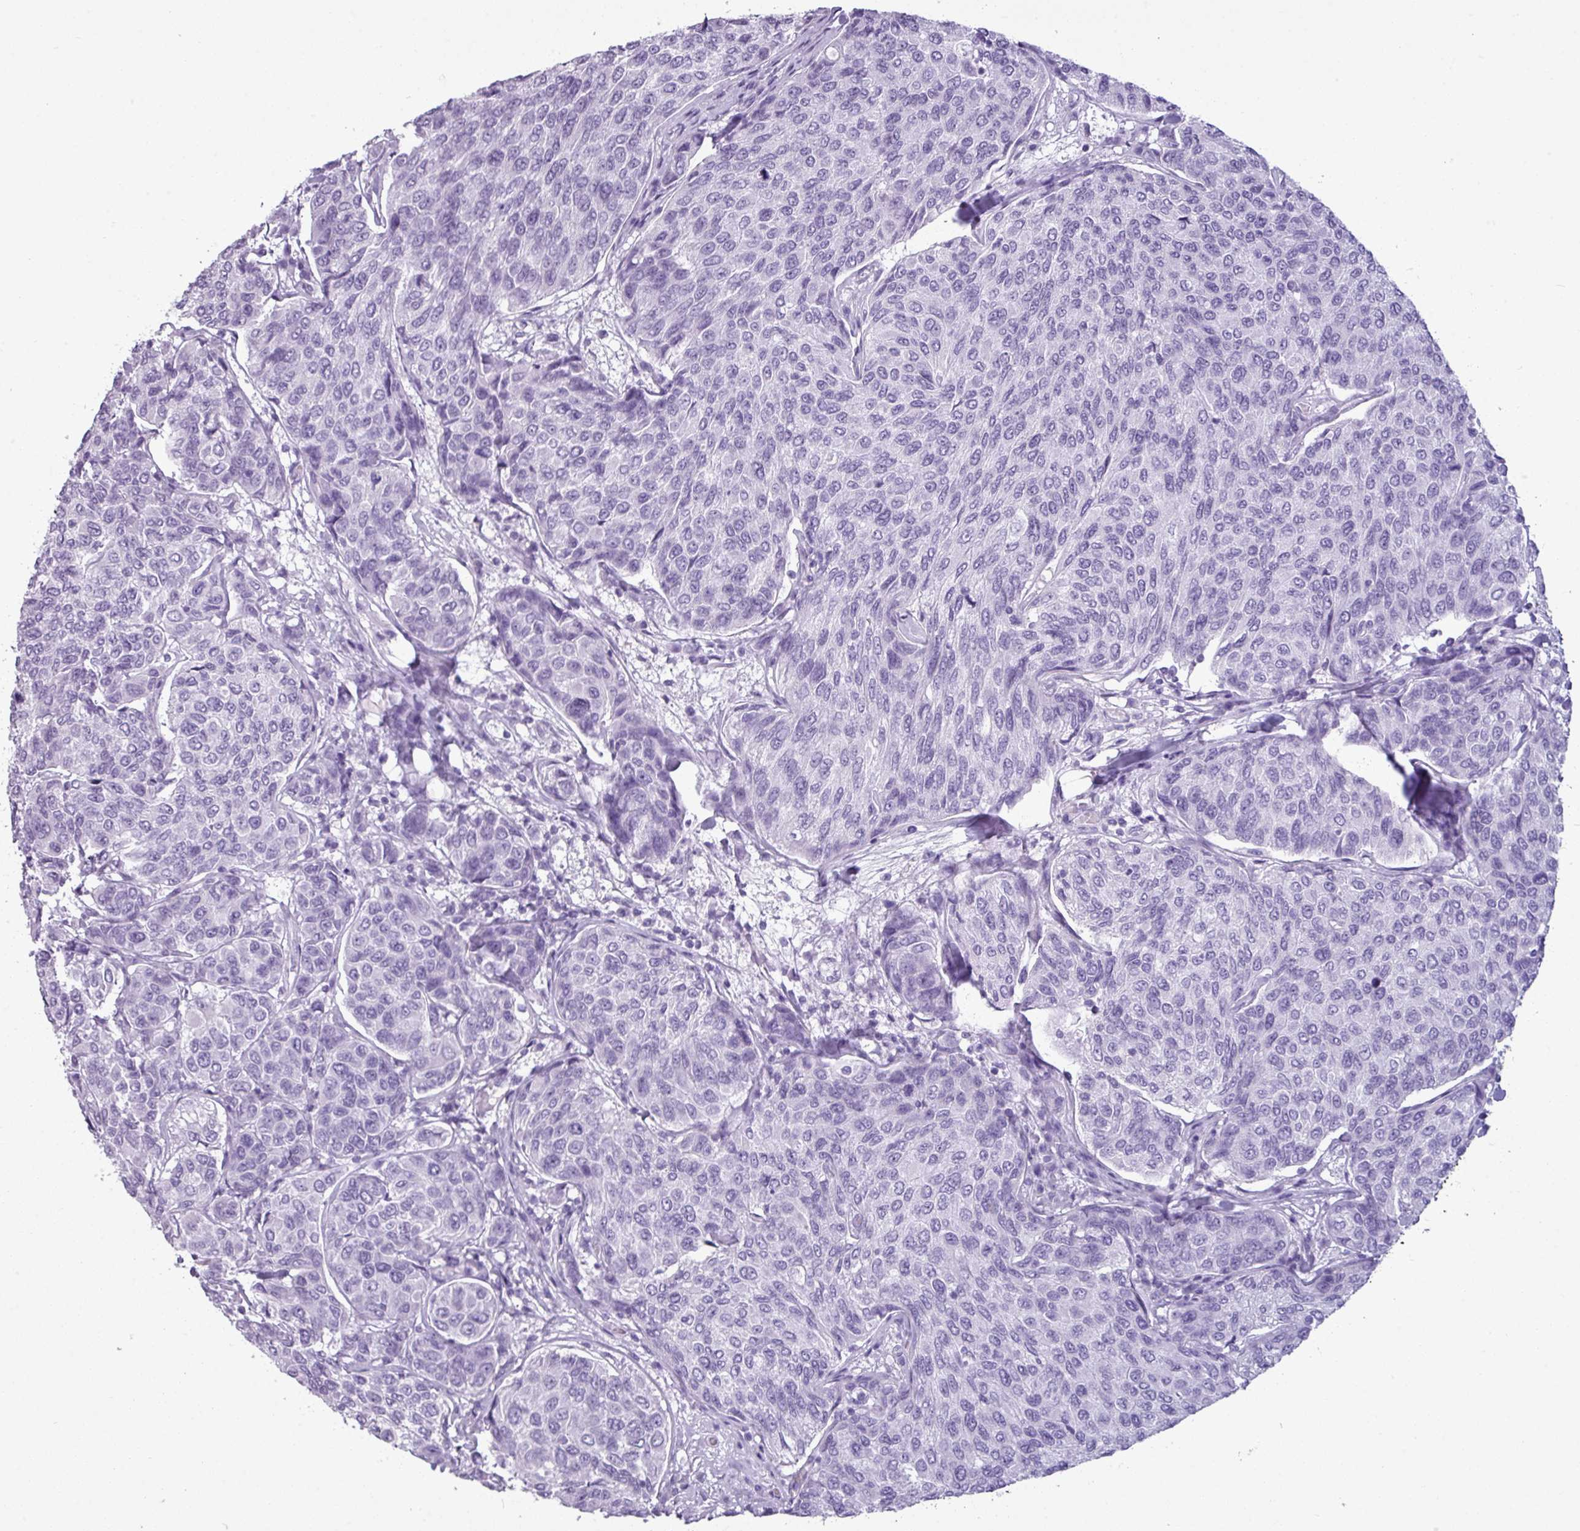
{"staining": {"intensity": "negative", "quantity": "none", "location": "none"}, "tissue": "breast cancer", "cell_type": "Tumor cells", "image_type": "cancer", "snomed": [{"axis": "morphology", "description": "Duct carcinoma"}, {"axis": "topography", "description": "Breast"}], "caption": "High power microscopy photomicrograph of an IHC histopathology image of breast cancer (intraductal carcinoma), revealing no significant expression in tumor cells. (DAB (3,3'-diaminobenzidine) IHC with hematoxylin counter stain).", "gene": "AMY1B", "patient": {"sex": "female", "age": 55}}